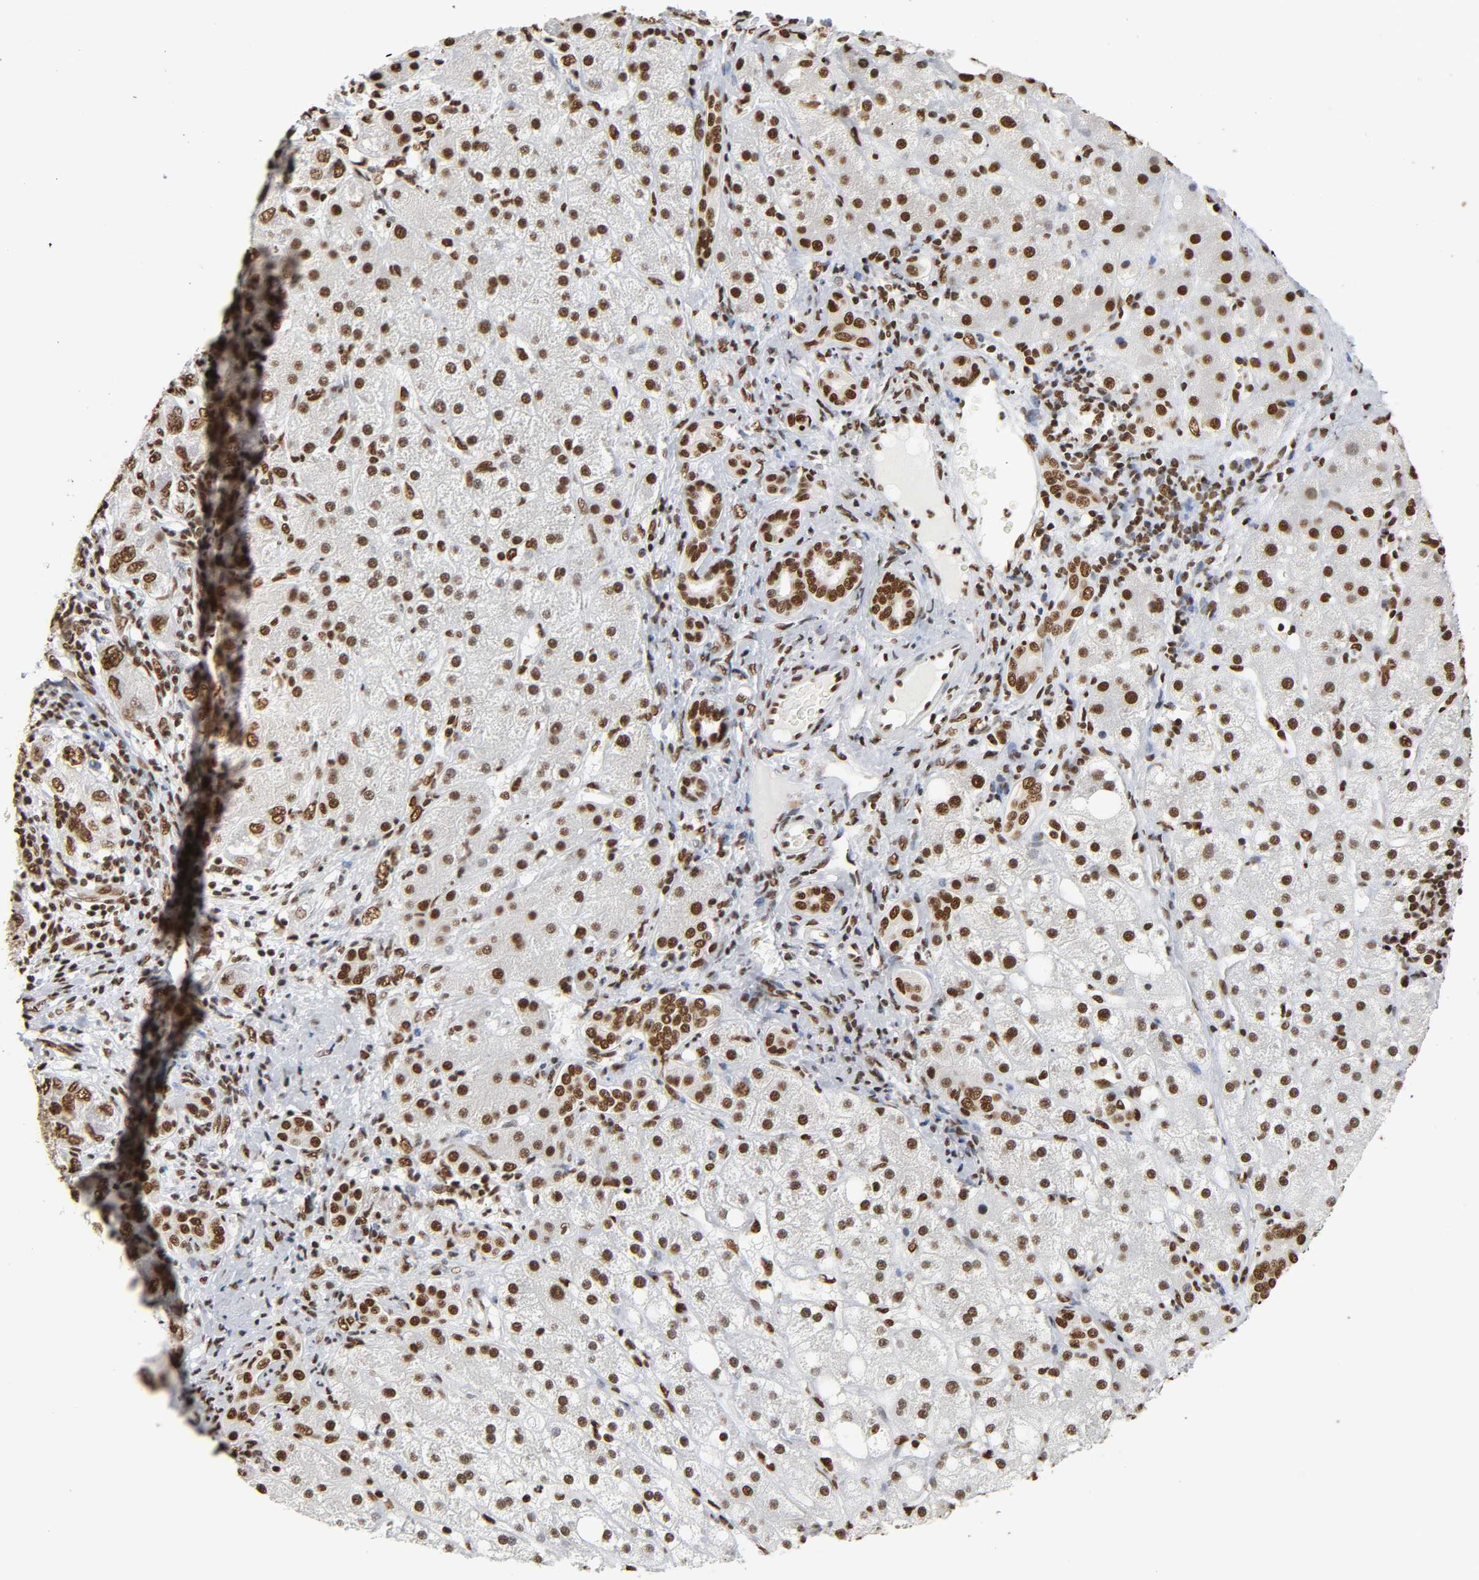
{"staining": {"intensity": "strong", "quantity": ">75%", "location": "nuclear"}, "tissue": "liver cancer", "cell_type": "Tumor cells", "image_type": "cancer", "snomed": [{"axis": "morphology", "description": "Carcinoma, Hepatocellular, NOS"}, {"axis": "topography", "description": "Liver"}], "caption": "Liver cancer (hepatocellular carcinoma) was stained to show a protein in brown. There is high levels of strong nuclear expression in approximately >75% of tumor cells.", "gene": "HNRNPC", "patient": {"sex": "male", "age": 80}}